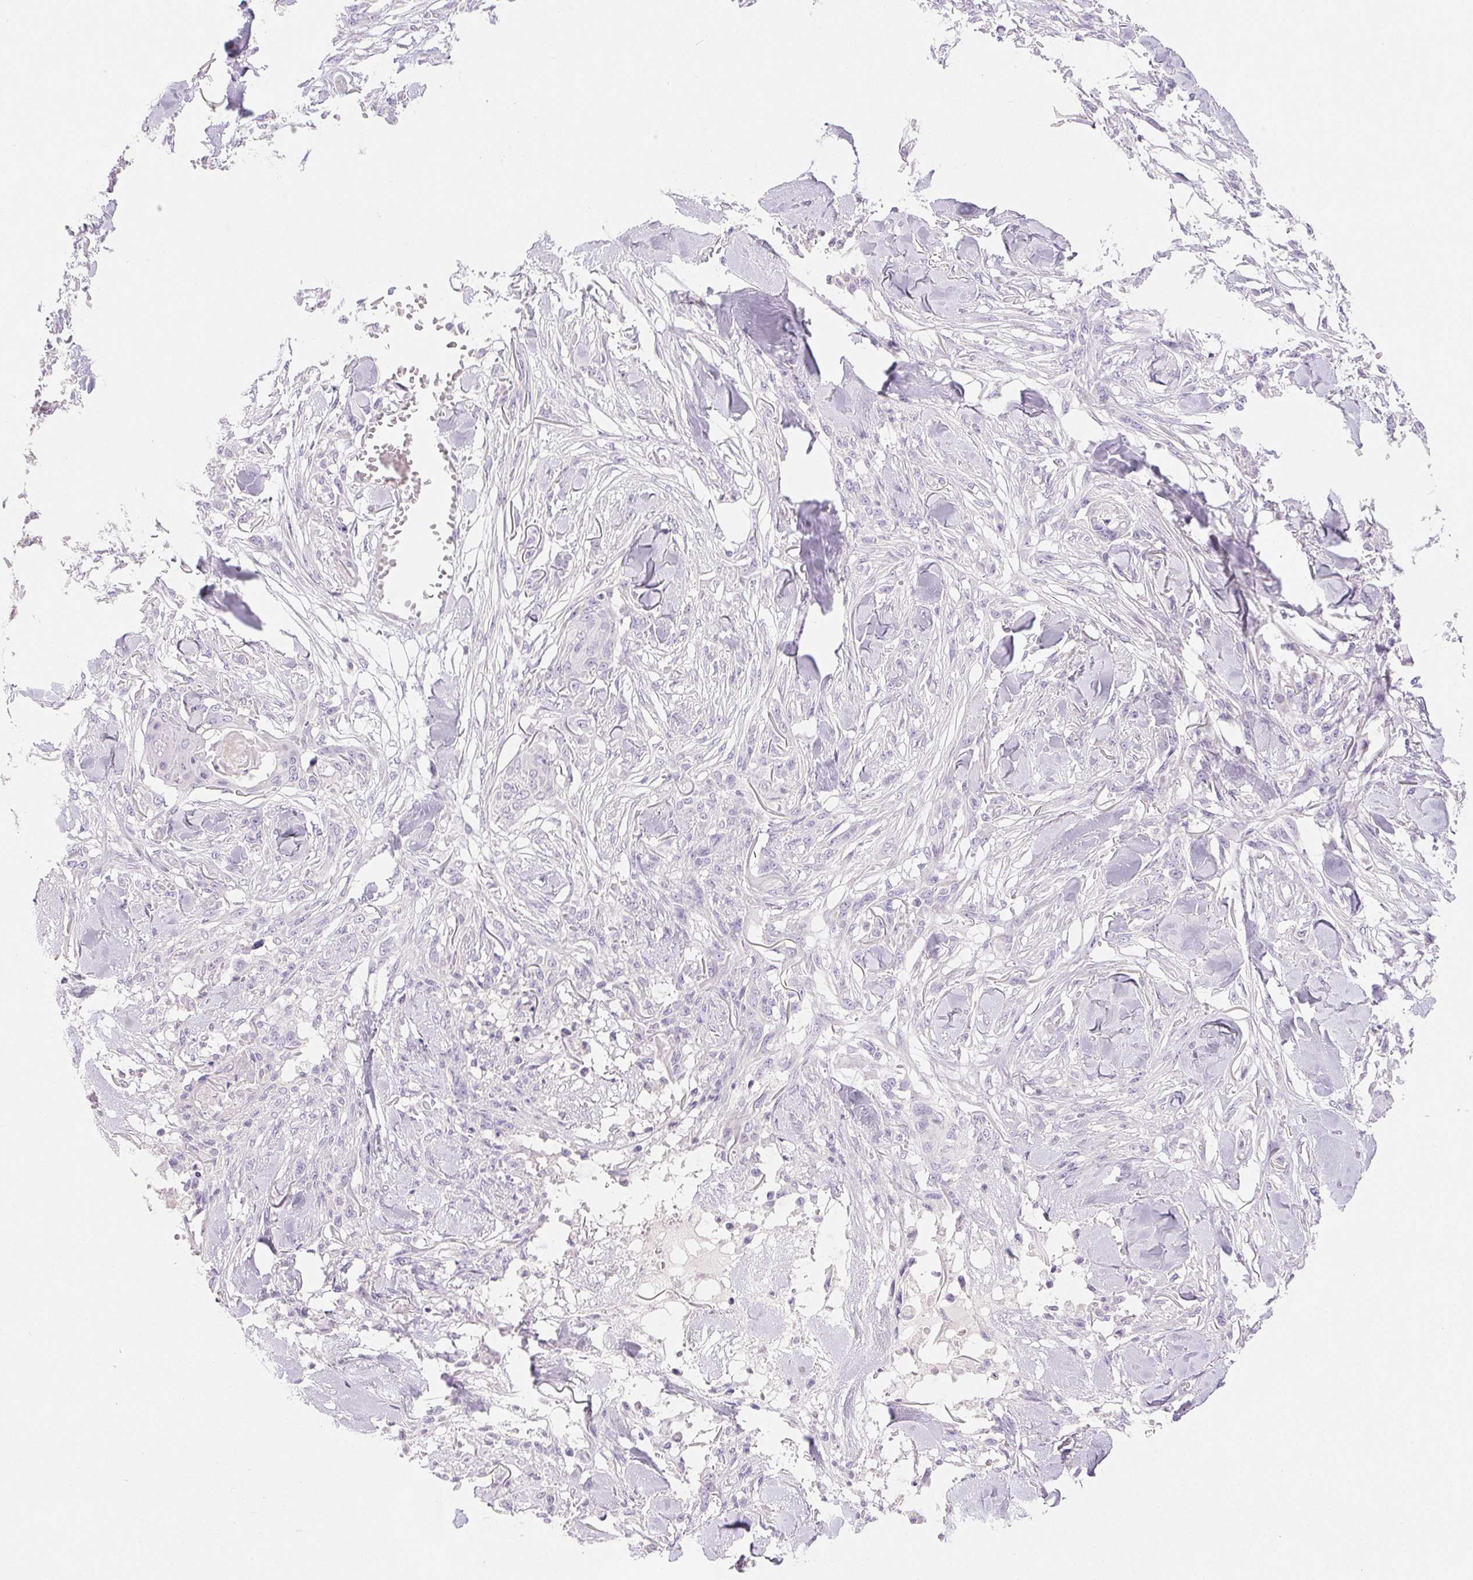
{"staining": {"intensity": "negative", "quantity": "none", "location": "none"}, "tissue": "skin cancer", "cell_type": "Tumor cells", "image_type": "cancer", "snomed": [{"axis": "morphology", "description": "Squamous cell carcinoma, NOS"}, {"axis": "topography", "description": "Skin"}], "caption": "Immunohistochemical staining of human skin cancer (squamous cell carcinoma) shows no significant positivity in tumor cells.", "gene": "ARHGAP11B", "patient": {"sex": "female", "age": 59}}